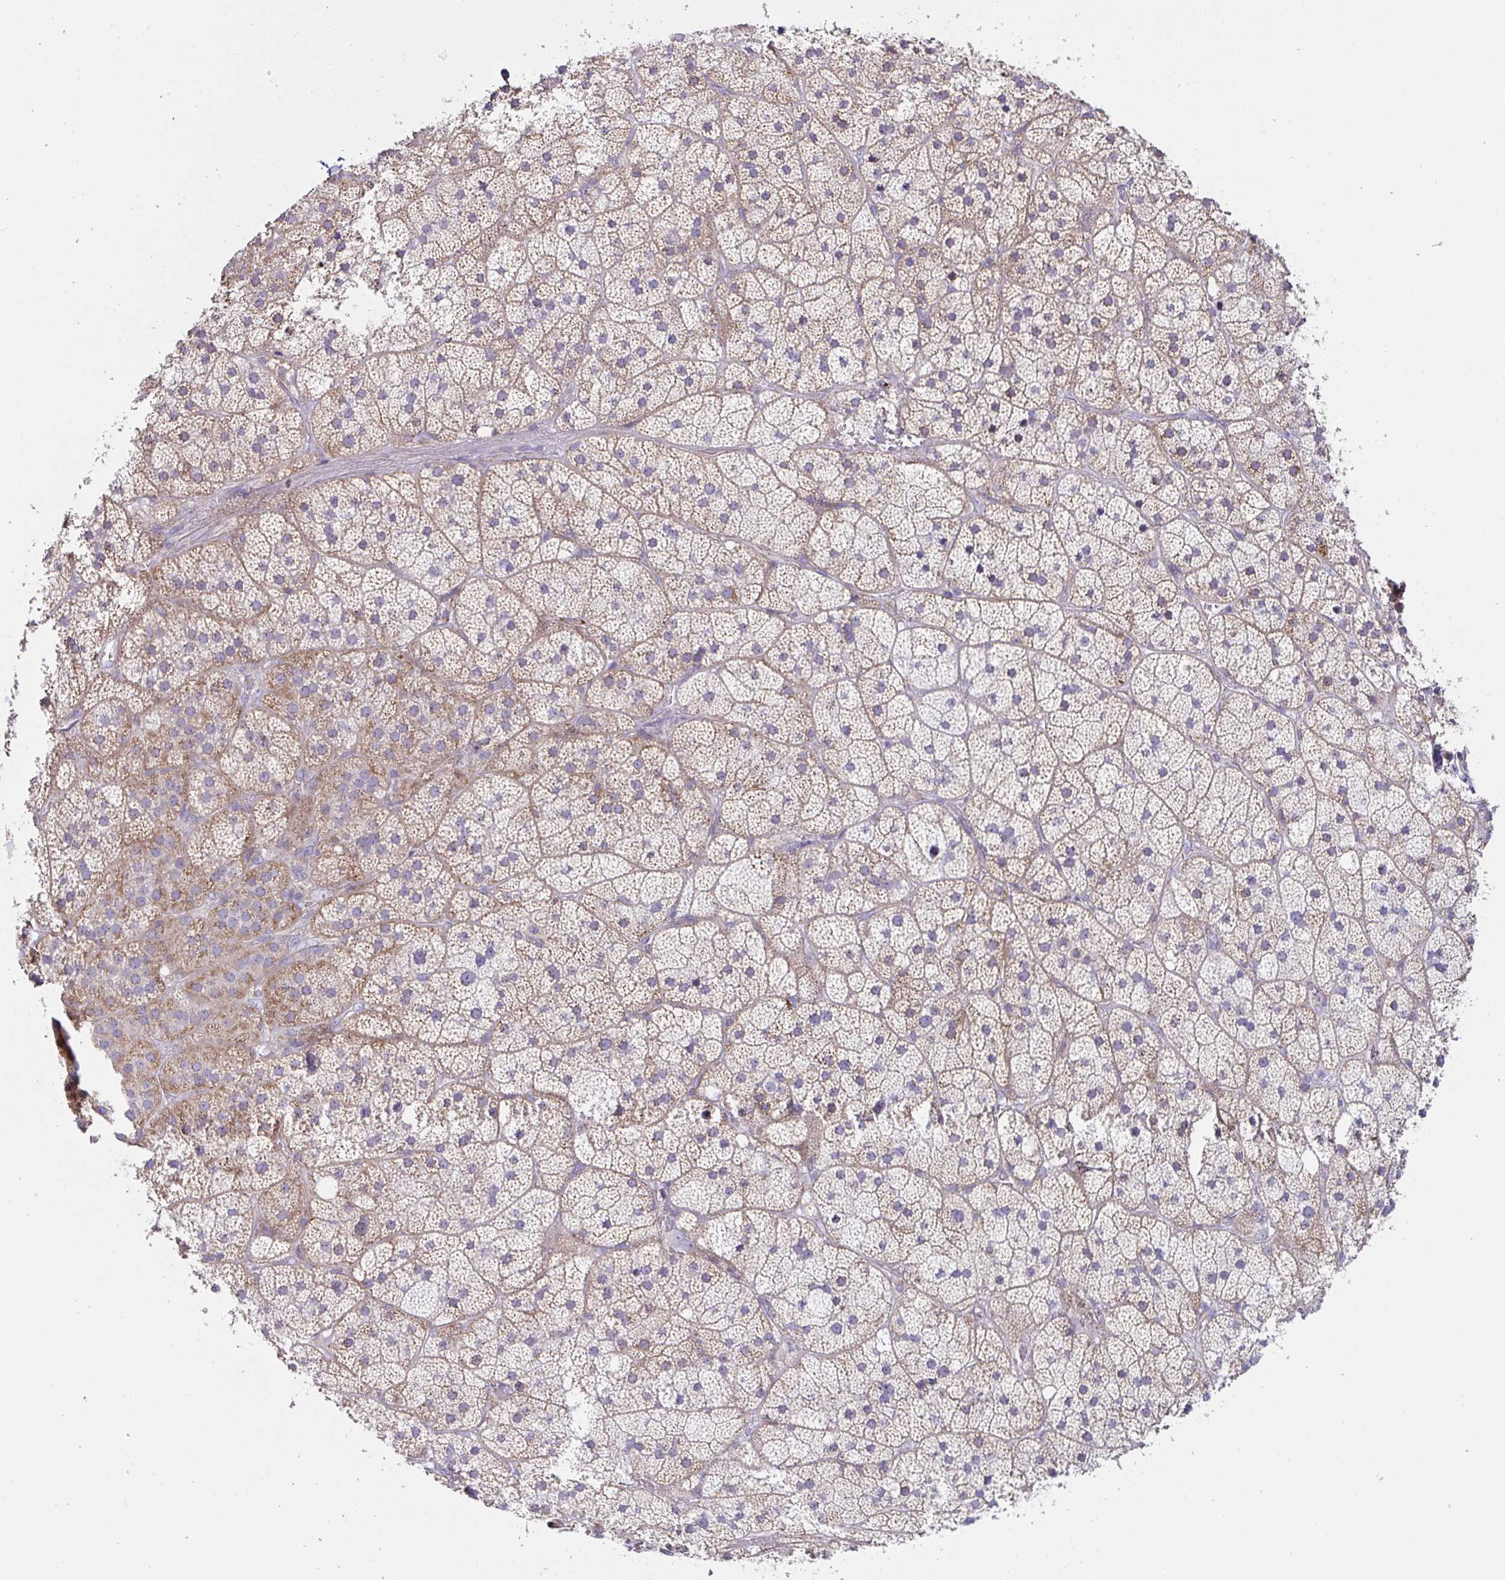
{"staining": {"intensity": "moderate", "quantity": ">75%", "location": "cytoplasmic/membranous"}, "tissue": "adrenal gland", "cell_type": "Glandular cells", "image_type": "normal", "snomed": [{"axis": "morphology", "description": "Normal tissue, NOS"}, {"axis": "topography", "description": "Adrenal gland"}], "caption": "Immunohistochemistry image of normal adrenal gland: human adrenal gland stained using immunohistochemistry demonstrates medium levels of moderate protein expression localized specifically in the cytoplasmic/membranous of glandular cells, appearing as a cytoplasmic/membranous brown color.", "gene": "DOK7", "patient": {"sex": "male", "age": 57}}